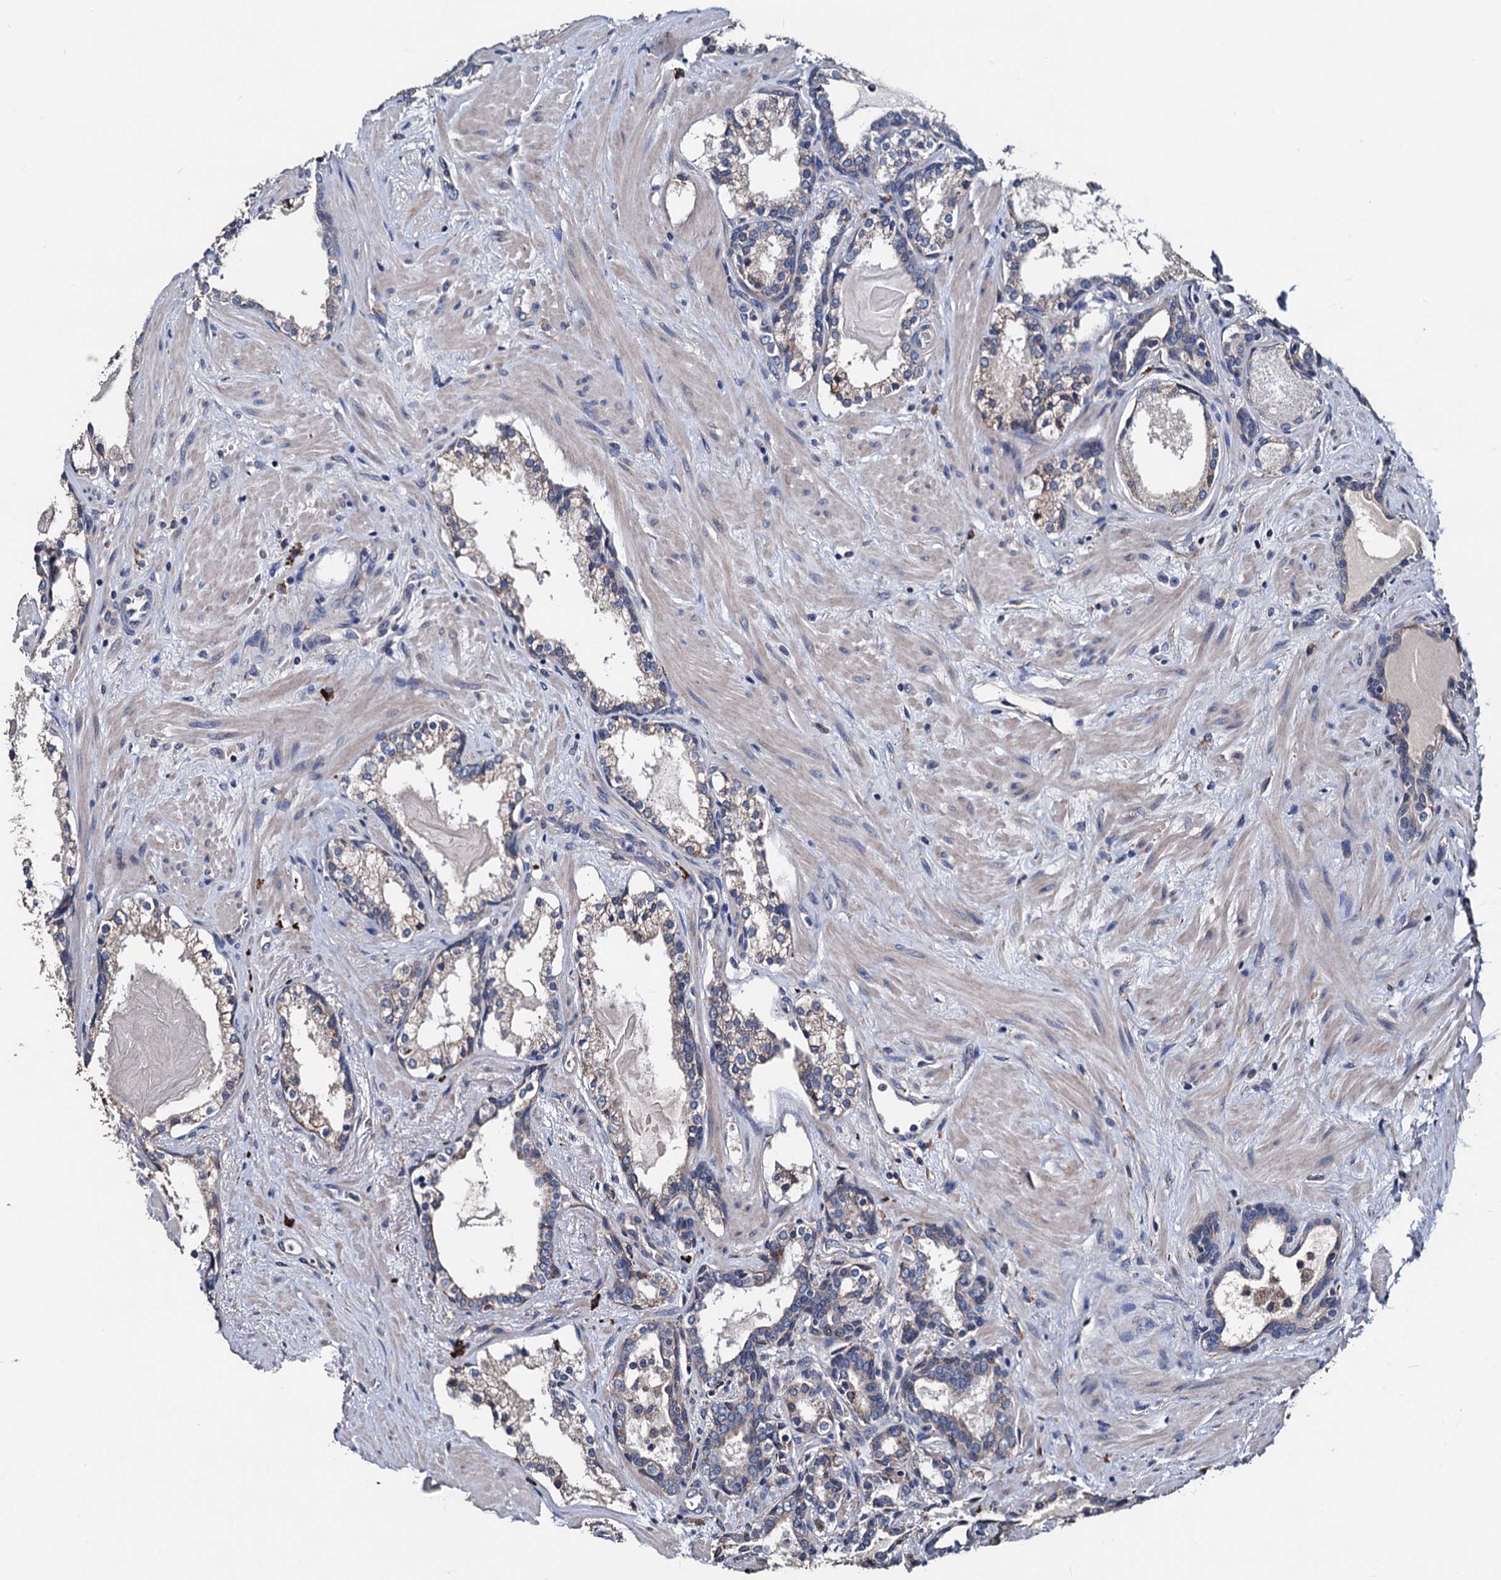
{"staining": {"intensity": "weak", "quantity": "25%-75%", "location": "cytoplasmic/membranous"}, "tissue": "prostate cancer", "cell_type": "Tumor cells", "image_type": "cancer", "snomed": [{"axis": "morphology", "description": "Adenocarcinoma, High grade"}, {"axis": "topography", "description": "Prostate"}], "caption": "Prostate high-grade adenocarcinoma was stained to show a protein in brown. There is low levels of weak cytoplasmic/membranous expression in approximately 25%-75% of tumor cells.", "gene": "AKAP11", "patient": {"sex": "male", "age": 58}}